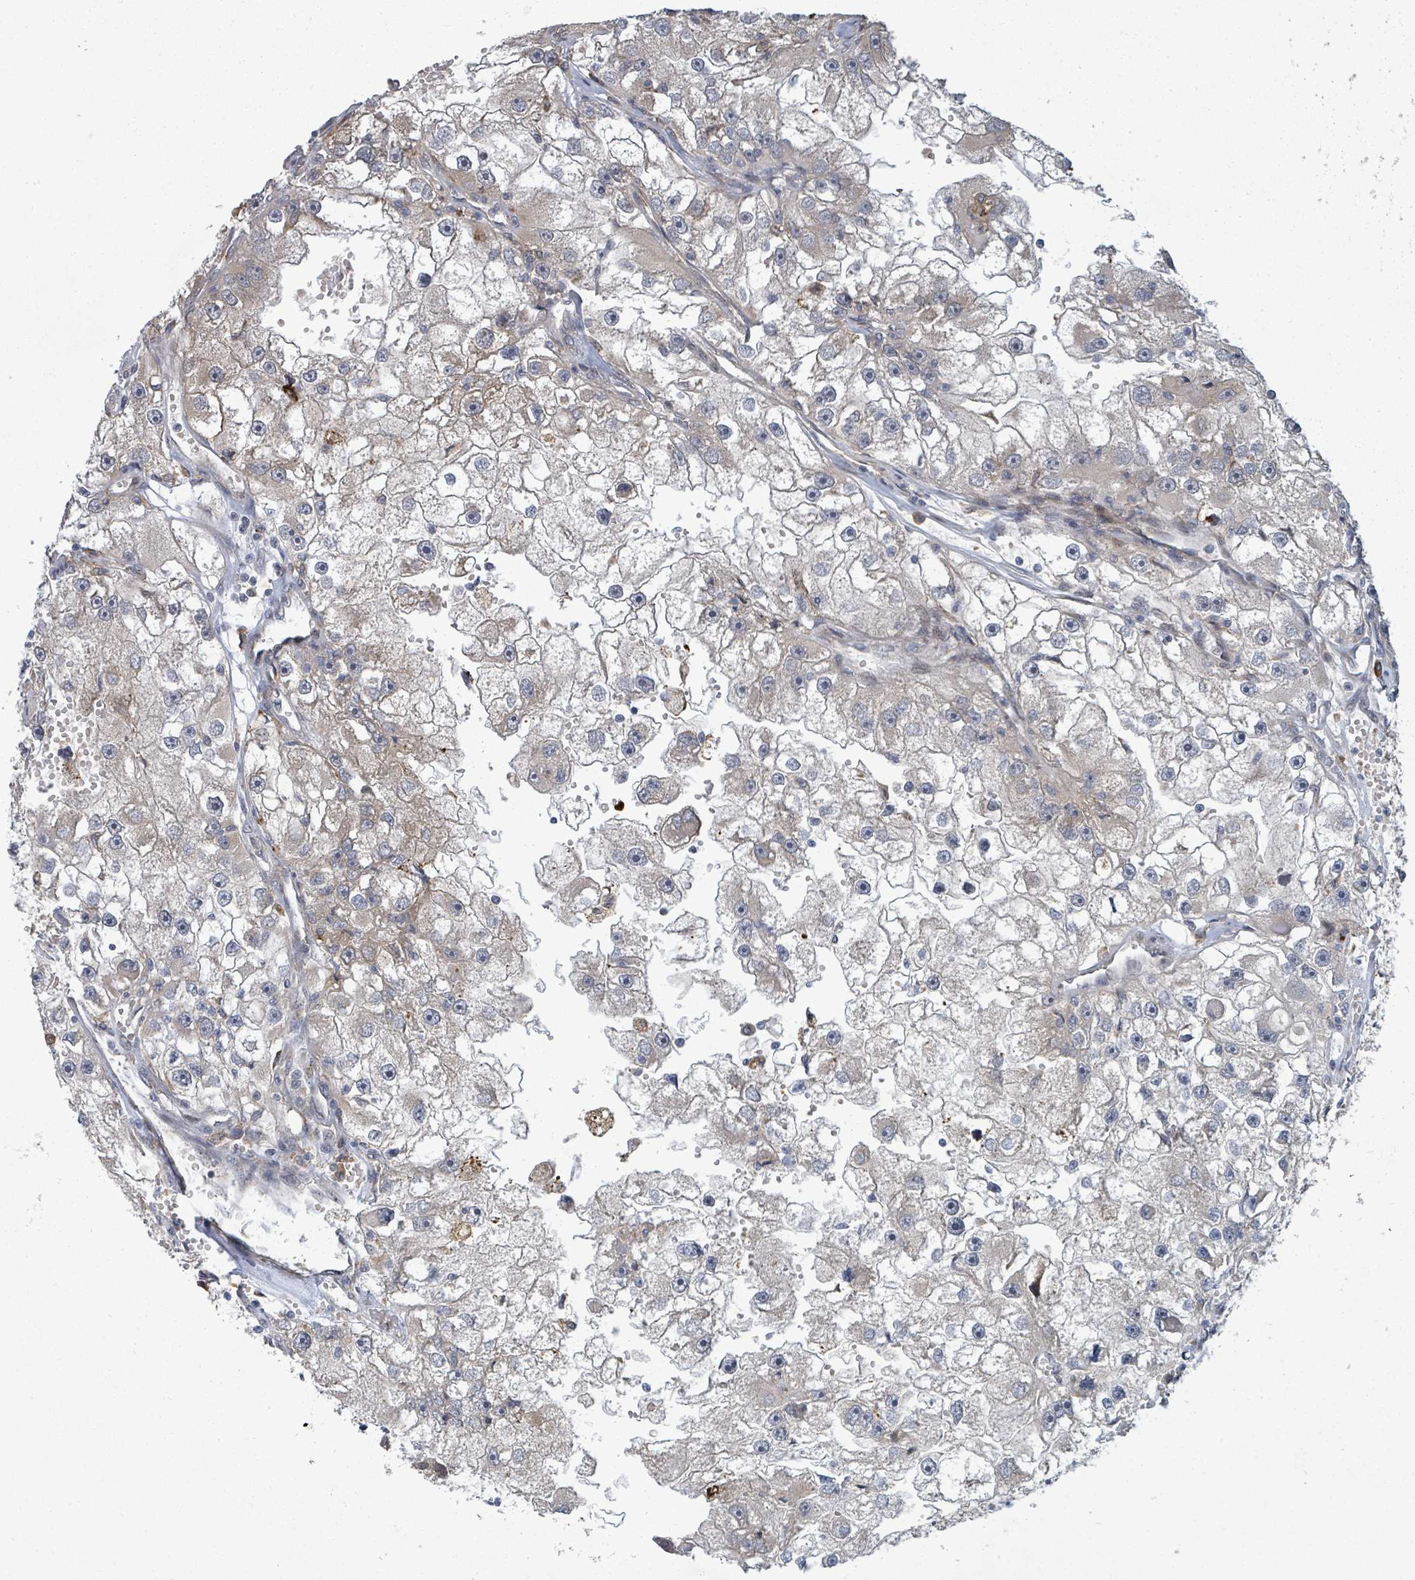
{"staining": {"intensity": "weak", "quantity": "25%-75%", "location": "cytoplasmic/membranous"}, "tissue": "renal cancer", "cell_type": "Tumor cells", "image_type": "cancer", "snomed": [{"axis": "morphology", "description": "Adenocarcinoma, NOS"}, {"axis": "topography", "description": "Kidney"}], "caption": "Renal cancer (adenocarcinoma) was stained to show a protein in brown. There is low levels of weak cytoplasmic/membranous positivity in approximately 25%-75% of tumor cells.", "gene": "SHROOM2", "patient": {"sex": "male", "age": 63}}